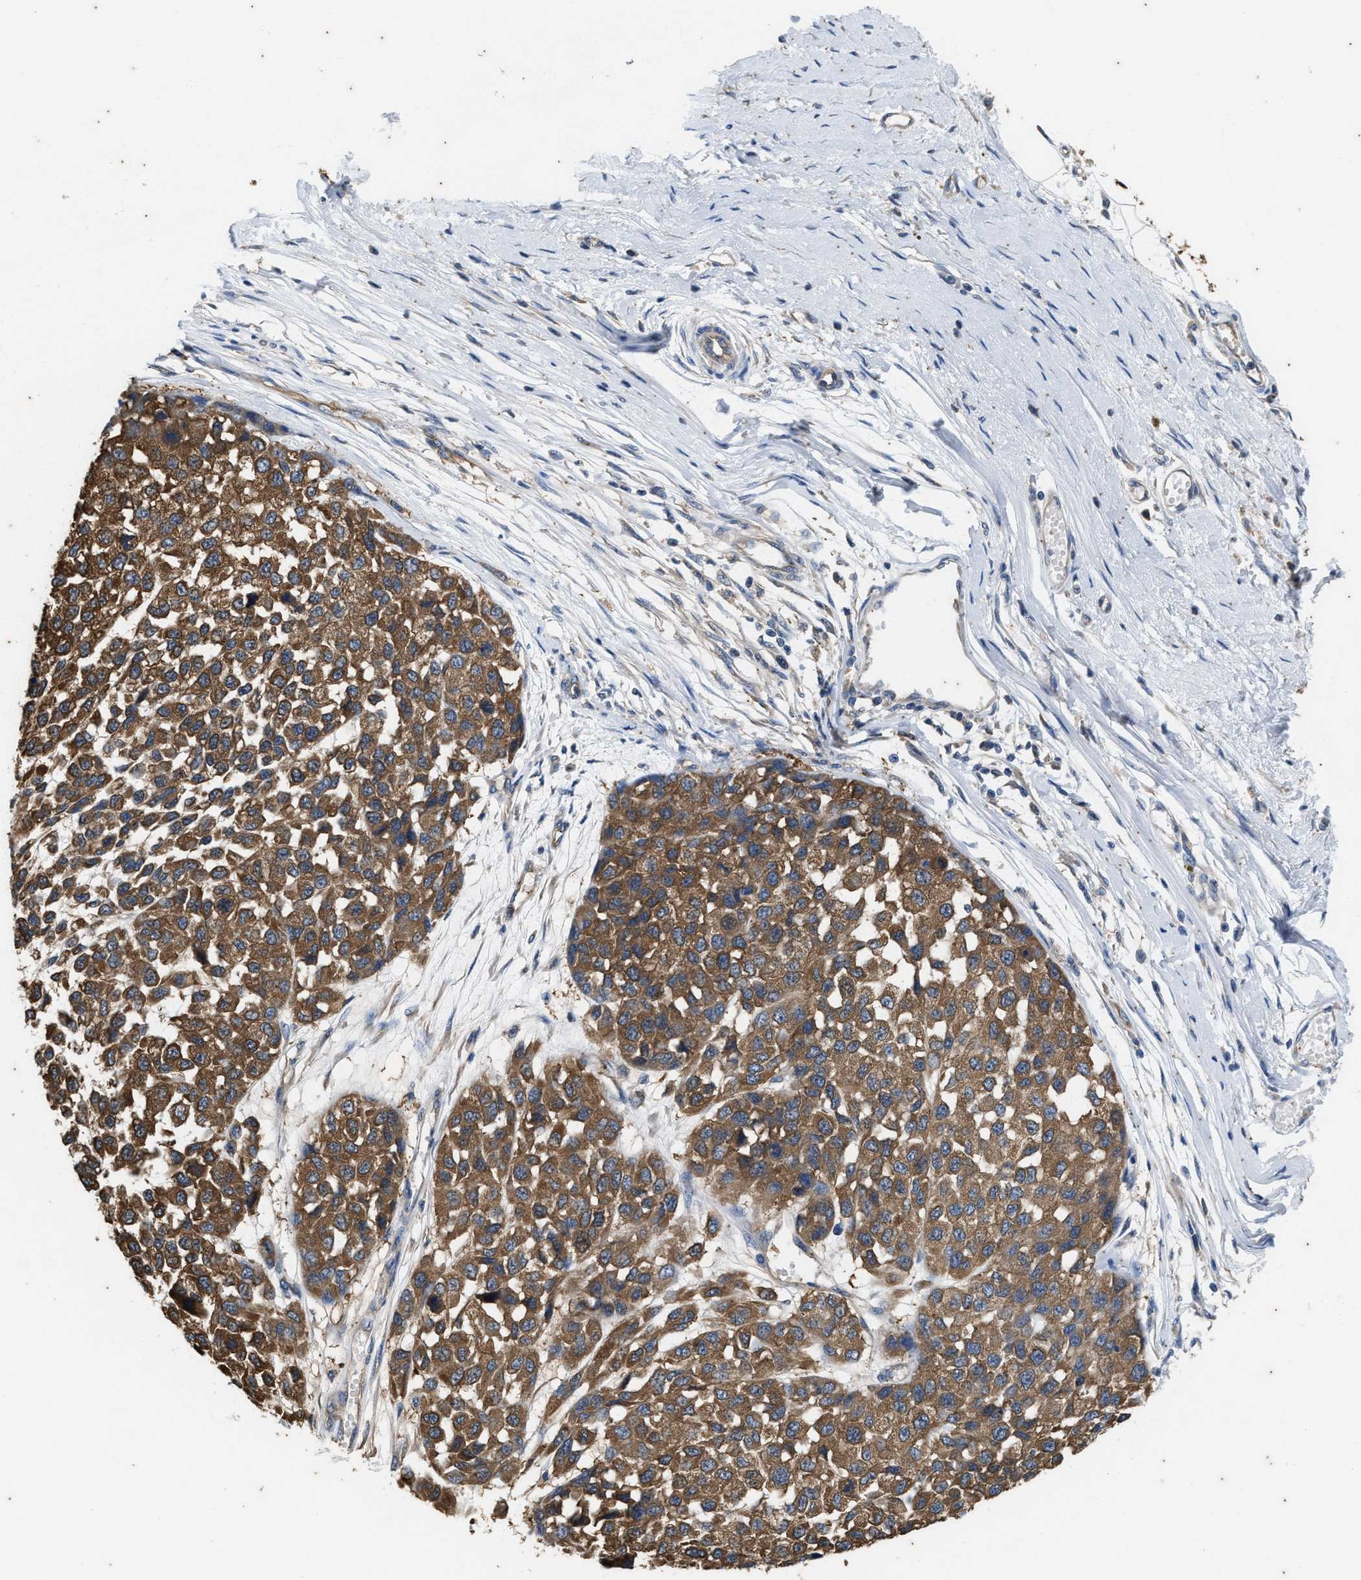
{"staining": {"intensity": "moderate", "quantity": ">75%", "location": "cytoplasmic/membranous"}, "tissue": "melanoma", "cell_type": "Tumor cells", "image_type": "cancer", "snomed": [{"axis": "morphology", "description": "Malignant melanoma, NOS"}, {"axis": "topography", "description": "Skin"}], "caption": "Protein expression analysis of melanoma reveals moderate cytoplasmic/membranous expression in about >75% of tumor cells. (DAB (3,3'-diaminobenzidine) IHC with brightfield microscopy, high magnification).", "gene": "COX19", "patient": {"sex": "male", "age": 62}}